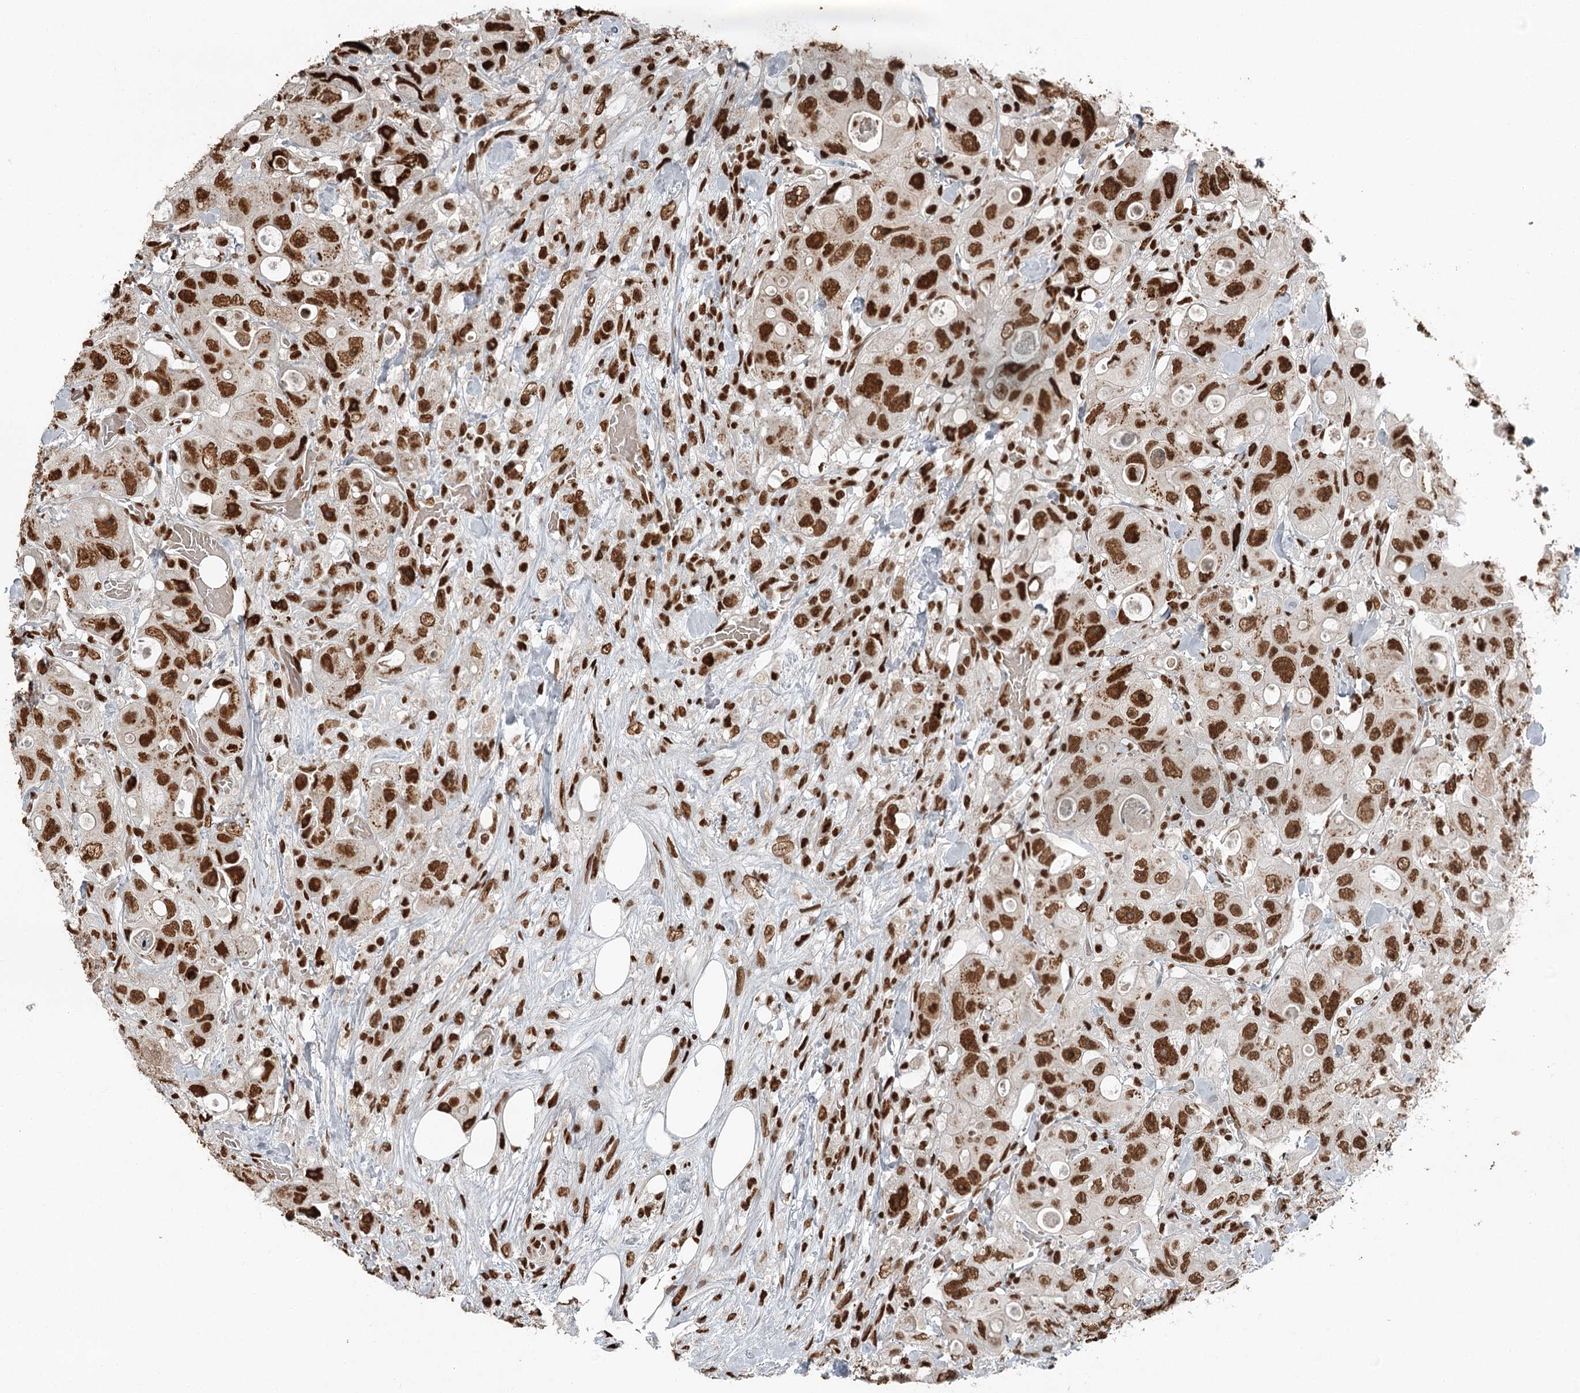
{"staining": {"intensity": "strong", "quantity": ">75%", "location": "nuclear"}, "tissue": "colorectal cancer", "cell_type": "Tumor cells", "image_type": "cancer", "snomed": [{"axis": "morphology", "description": "Adenocarcinoma, NOS"}, {"axis": "topography", "description": "Colon"}], "caption": "Immunohistochemical staining of human colorectal adenocarcinoma exhibits high levels of strong nuclear positivity in approximately >75% of tumor cells.", "gene": "RBBP7", "patient": {"sex": "female", "age": 46}}